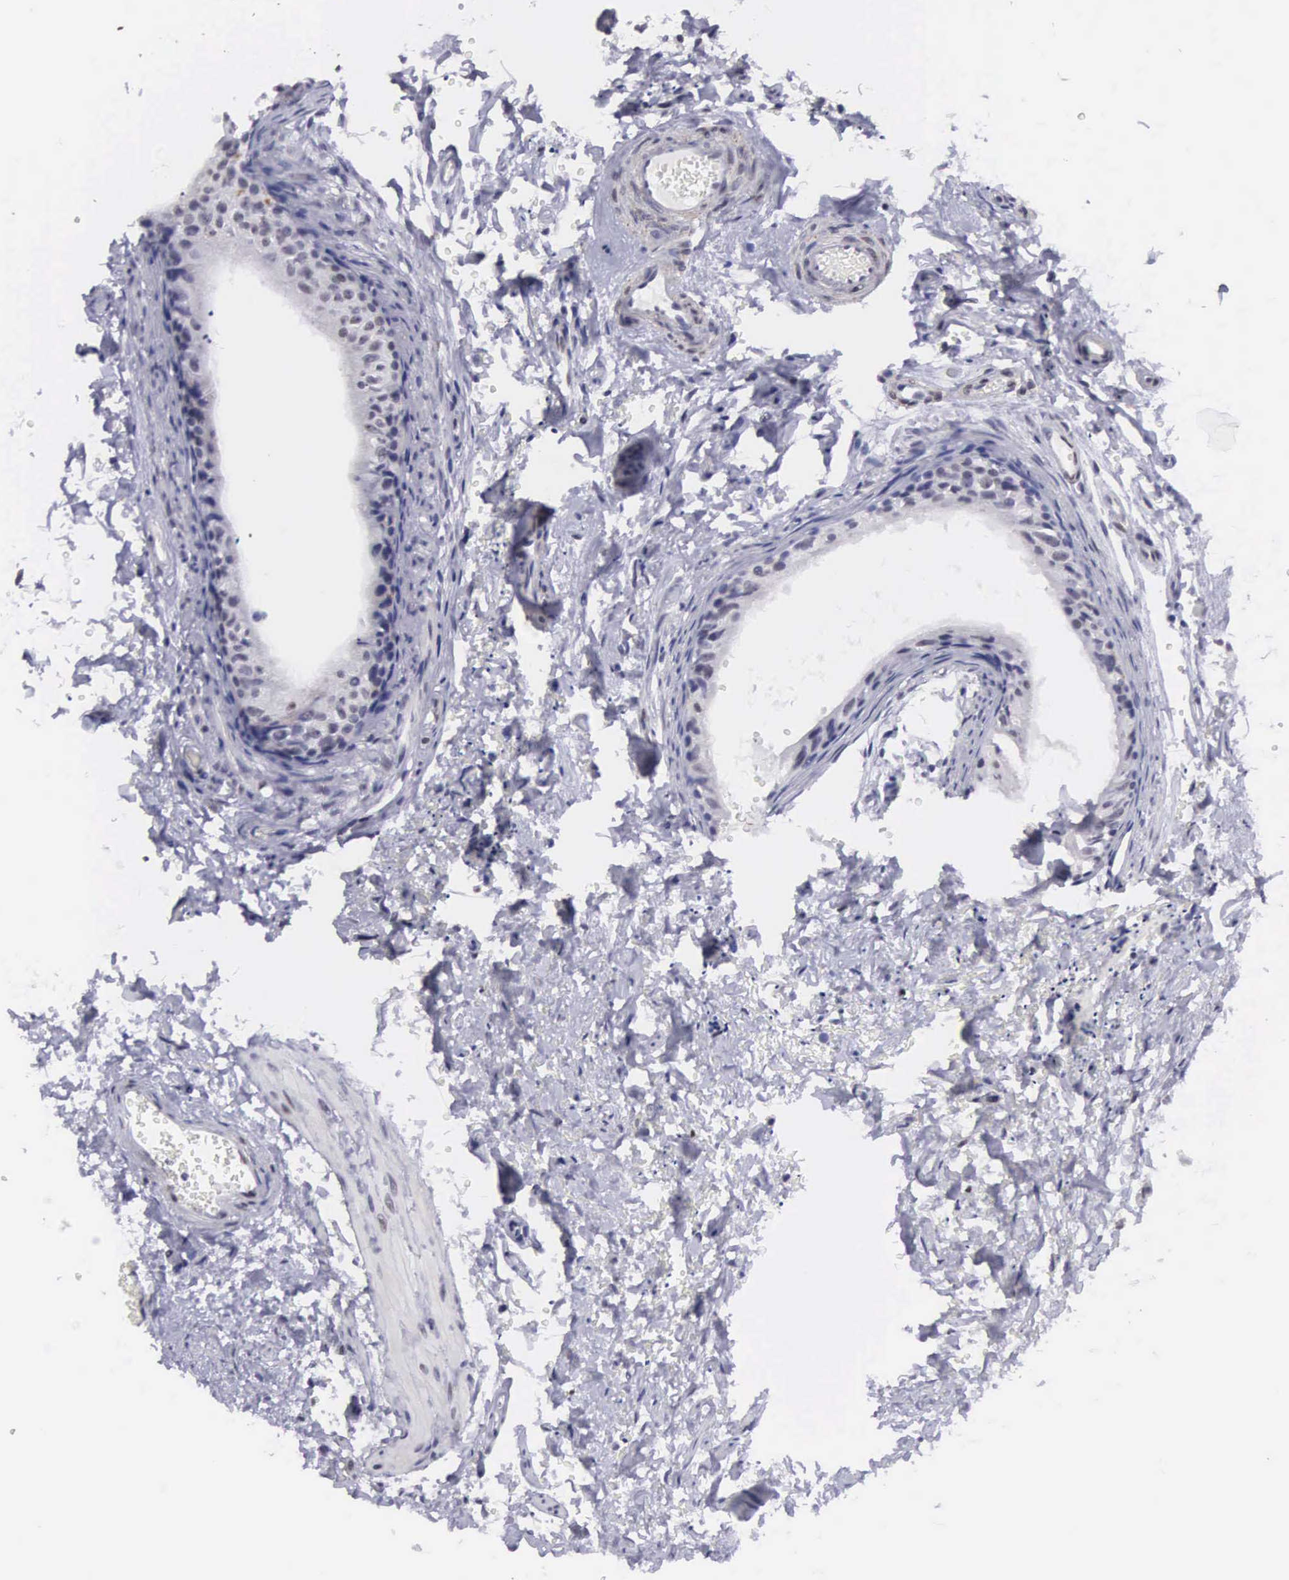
{"staining": {"intensity": "weak", "quantity": "25%-75%", "location": "nuclear"}, "tissue": "epididymis", "cell_type": "Glandular cells", "image_type": "normal", "snomed": [{"axis": "morphology", "description": "Normal tissue, NOS"}, {"axis": "topography", "description": "Epididymis"}], "caption": "Immunohistochemical staining of normal epididymis reveals 25%-75% levels of weak nuclear protein staining in about 25%-75% of glandular cells.", "gene": "ETV6", "patient": {"sex": "male", "age": 77}}